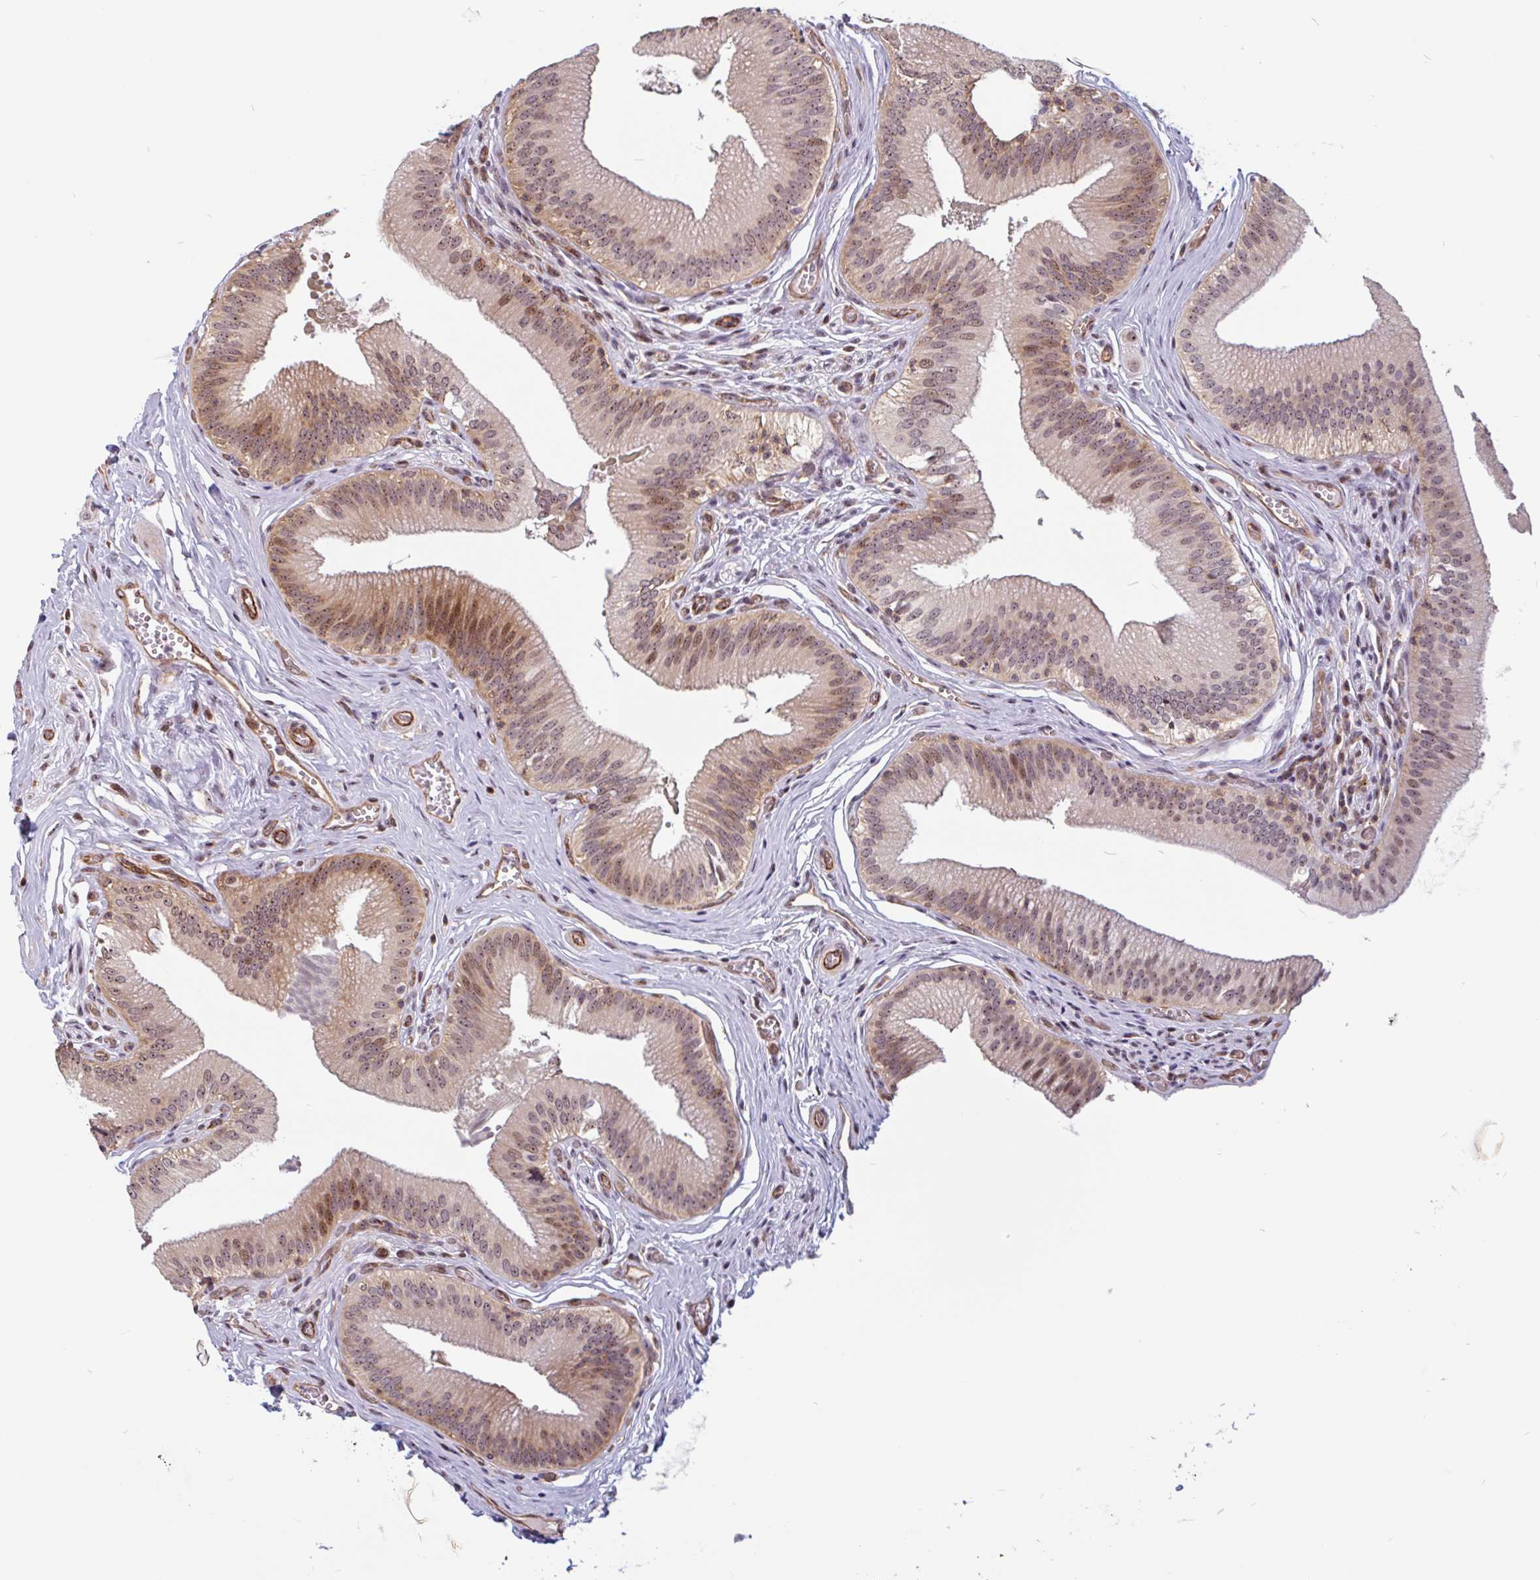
{"staining": {"intensity": "moderate", "quantity": ">75%", "location": "cytoplasmic/membranous,nuclear"}, "tissue": "gallbladder", "cell_type": "Glandular cells", "image_type": "normal", "snomed": [{"axis": "morphology", "description": "Normal tissue, NOS"}, {"axis": "topography", "description": "Gallbladder"}], "caption": "A brown stain shows moderate cytoplasmic/membranous,nuclear positivity of a protein in glandular cells of unremarkable gallbladder.", "gene": "ZNF689", "patient": {"sex": "male", "age": 17}}